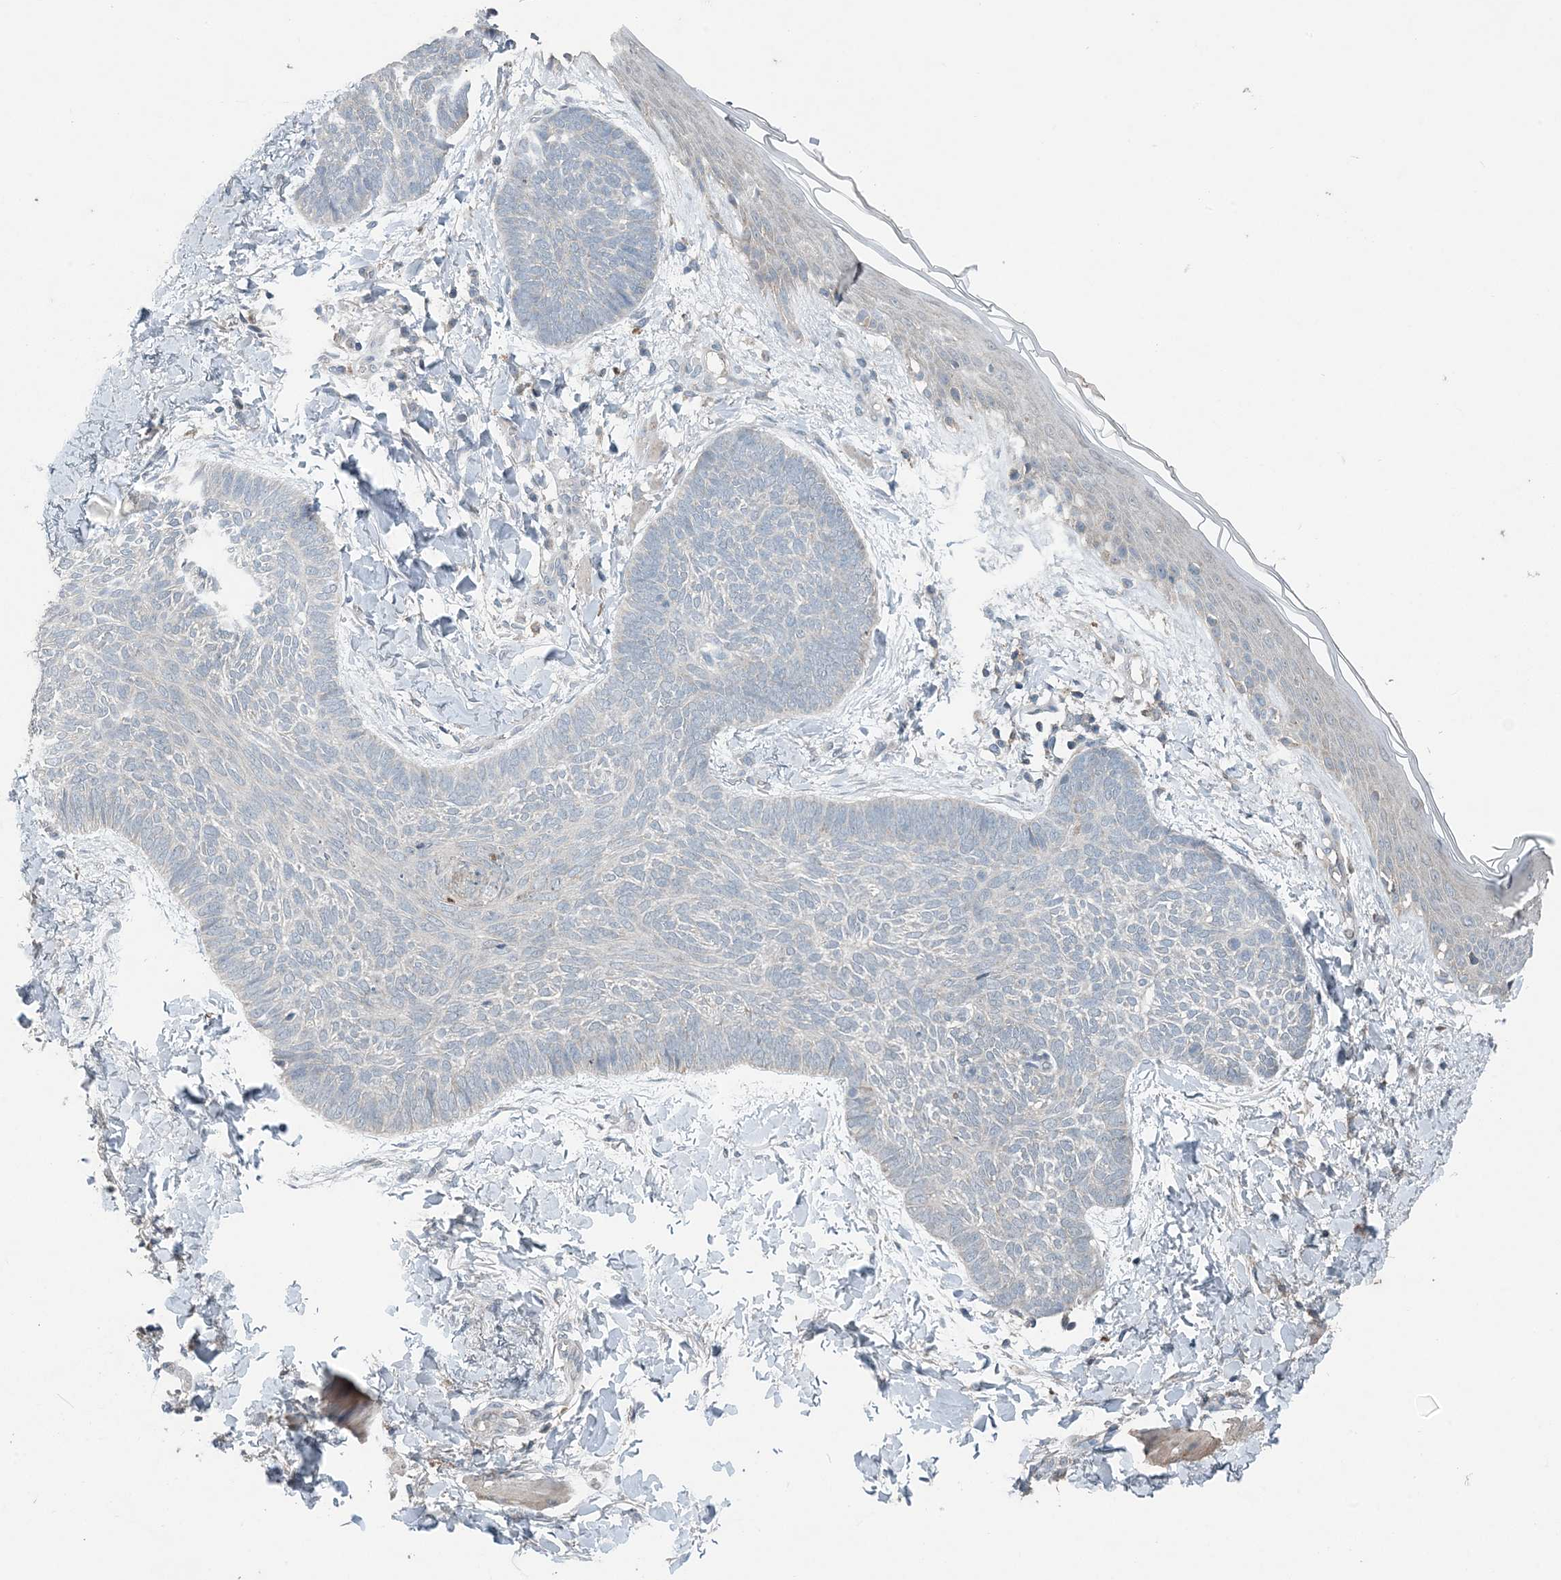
{"staining": {"intensity": "negative", "quantity": "none", "location": "none"}, "tissue": "skin cancer", "cell_type": "Tumor cells", "image_type": "cancer", "snomed": [{"axis": "morphology", "description": "Normal tissue, NOS"}, {"axis": "morphology", "description": "Basal cell carcinoma"}, {"axis": "topography", "description": "Skin"}], "caption": "Immunohistochemical staining of skin cancer (basal cell carcinoma) exhibits no significant expression in tumor cells.", "gene": "MYO9B", "patient": {"sex": "male", "age": 50}}